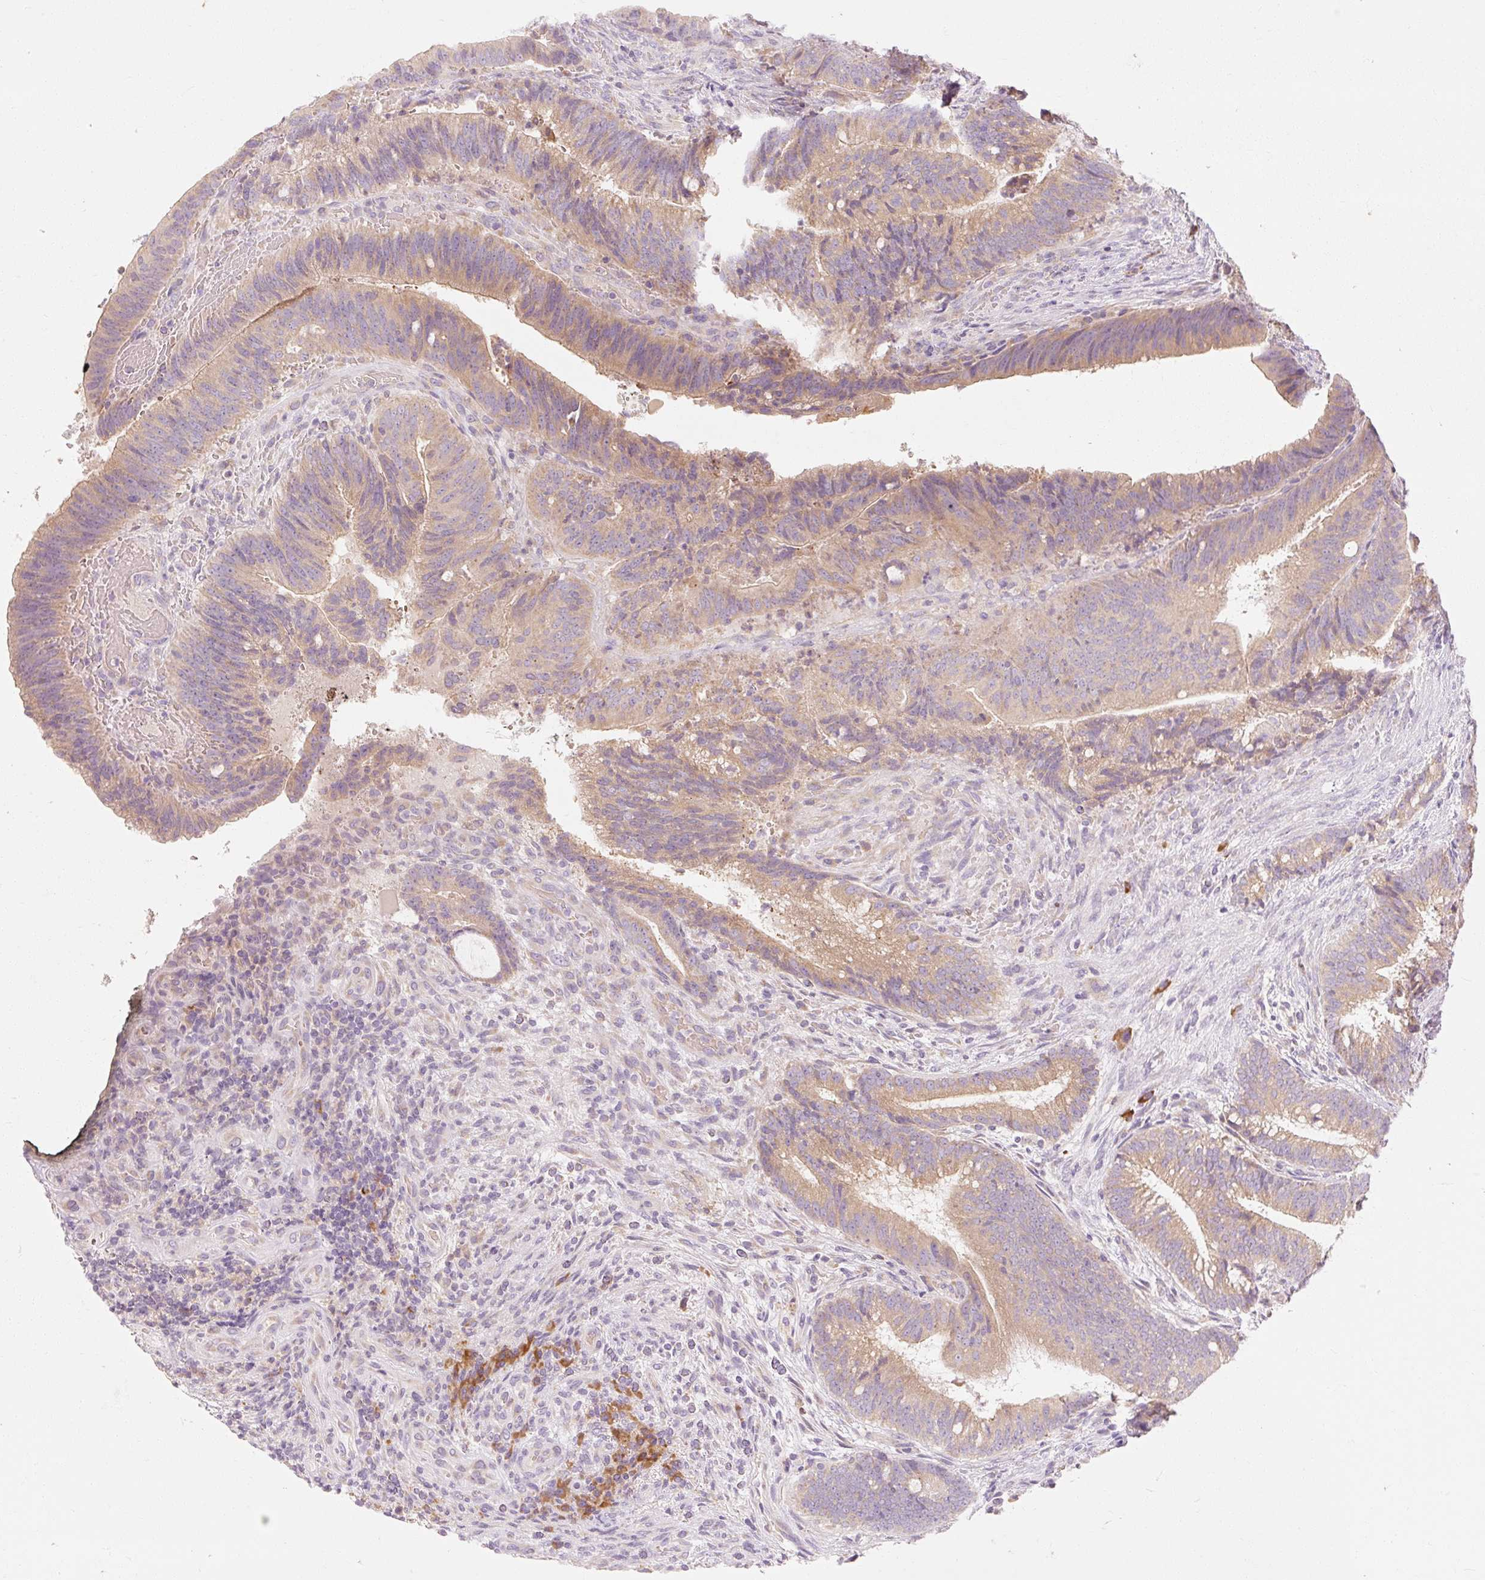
{"staining": {"intensity": "moderate", "quantity": ">75%", "location": "cytoplasmic/membranous"}, "tissue": "colorectal cancer", "cell_type": "Tumor cells", "image_type": "cancer", "snomed": [{"axis": "morphology", "description": "Adenocarcinoma, NOS"}, {"axis": "topography", "description": "Colon"}], "caption": "Tumor cells reveal moderate cytoplasmic/membranous staining in approximately >75% of cells in colorectal adenocarcinoma.", "gene": "MYO1D", "patient": {"sex": "female", "age": 43}}